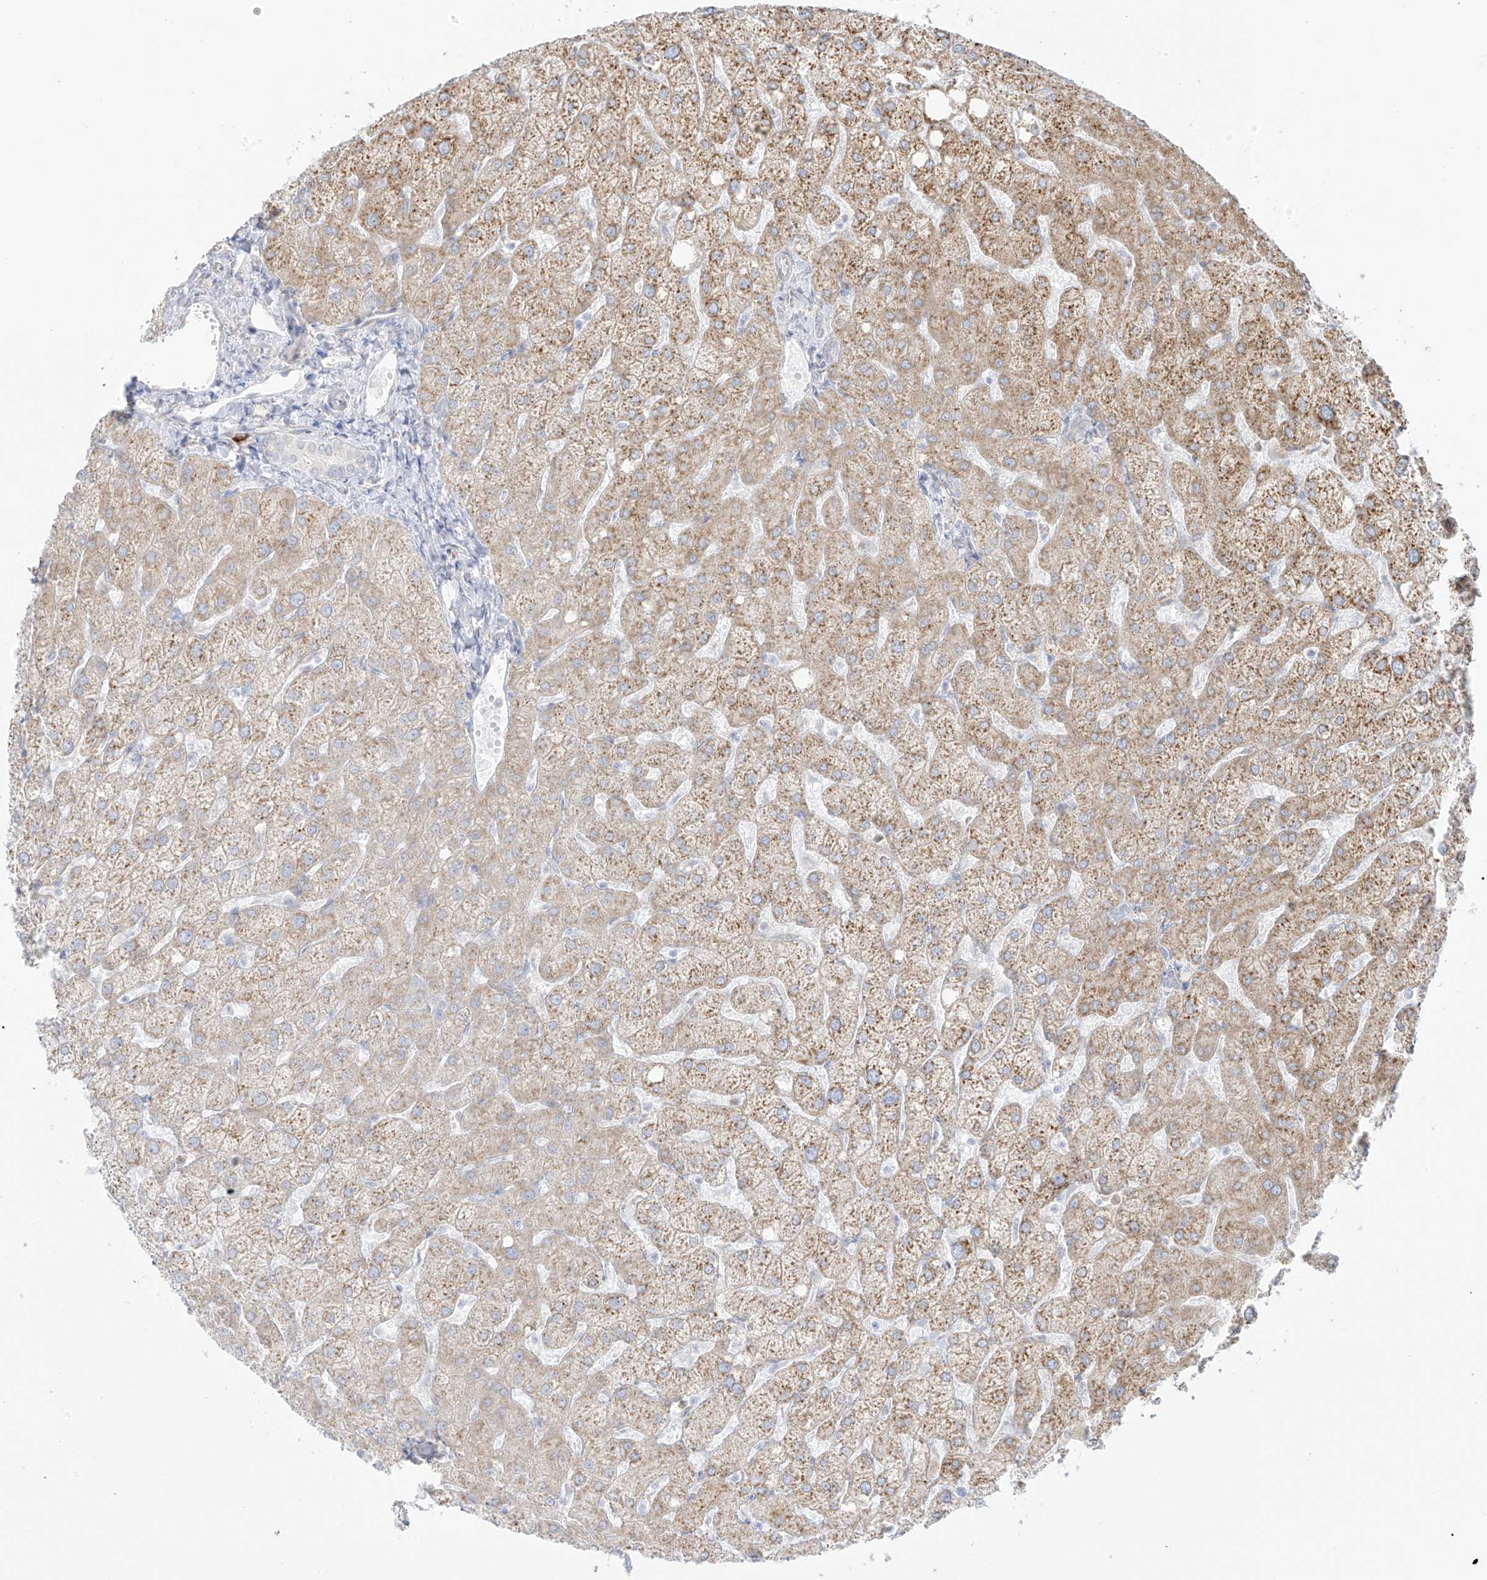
{"staining": {"intensity": "negative", "quantity": "none", "location": "none"}, "tissue": "liver", "cell_type": "Cholangiocytes", "image_type": "normal", "snomed": [{"axis": "morphology", "description": "Normal tissue, NOS"}, {"axis": "topography", "description": "Liver"}], "caption": "Micrograph shows no protein positivity in cholangiocytes of unremarkable liver.", "gene": "LRRC59", "patient": {"sex": "female", "age": 54}}